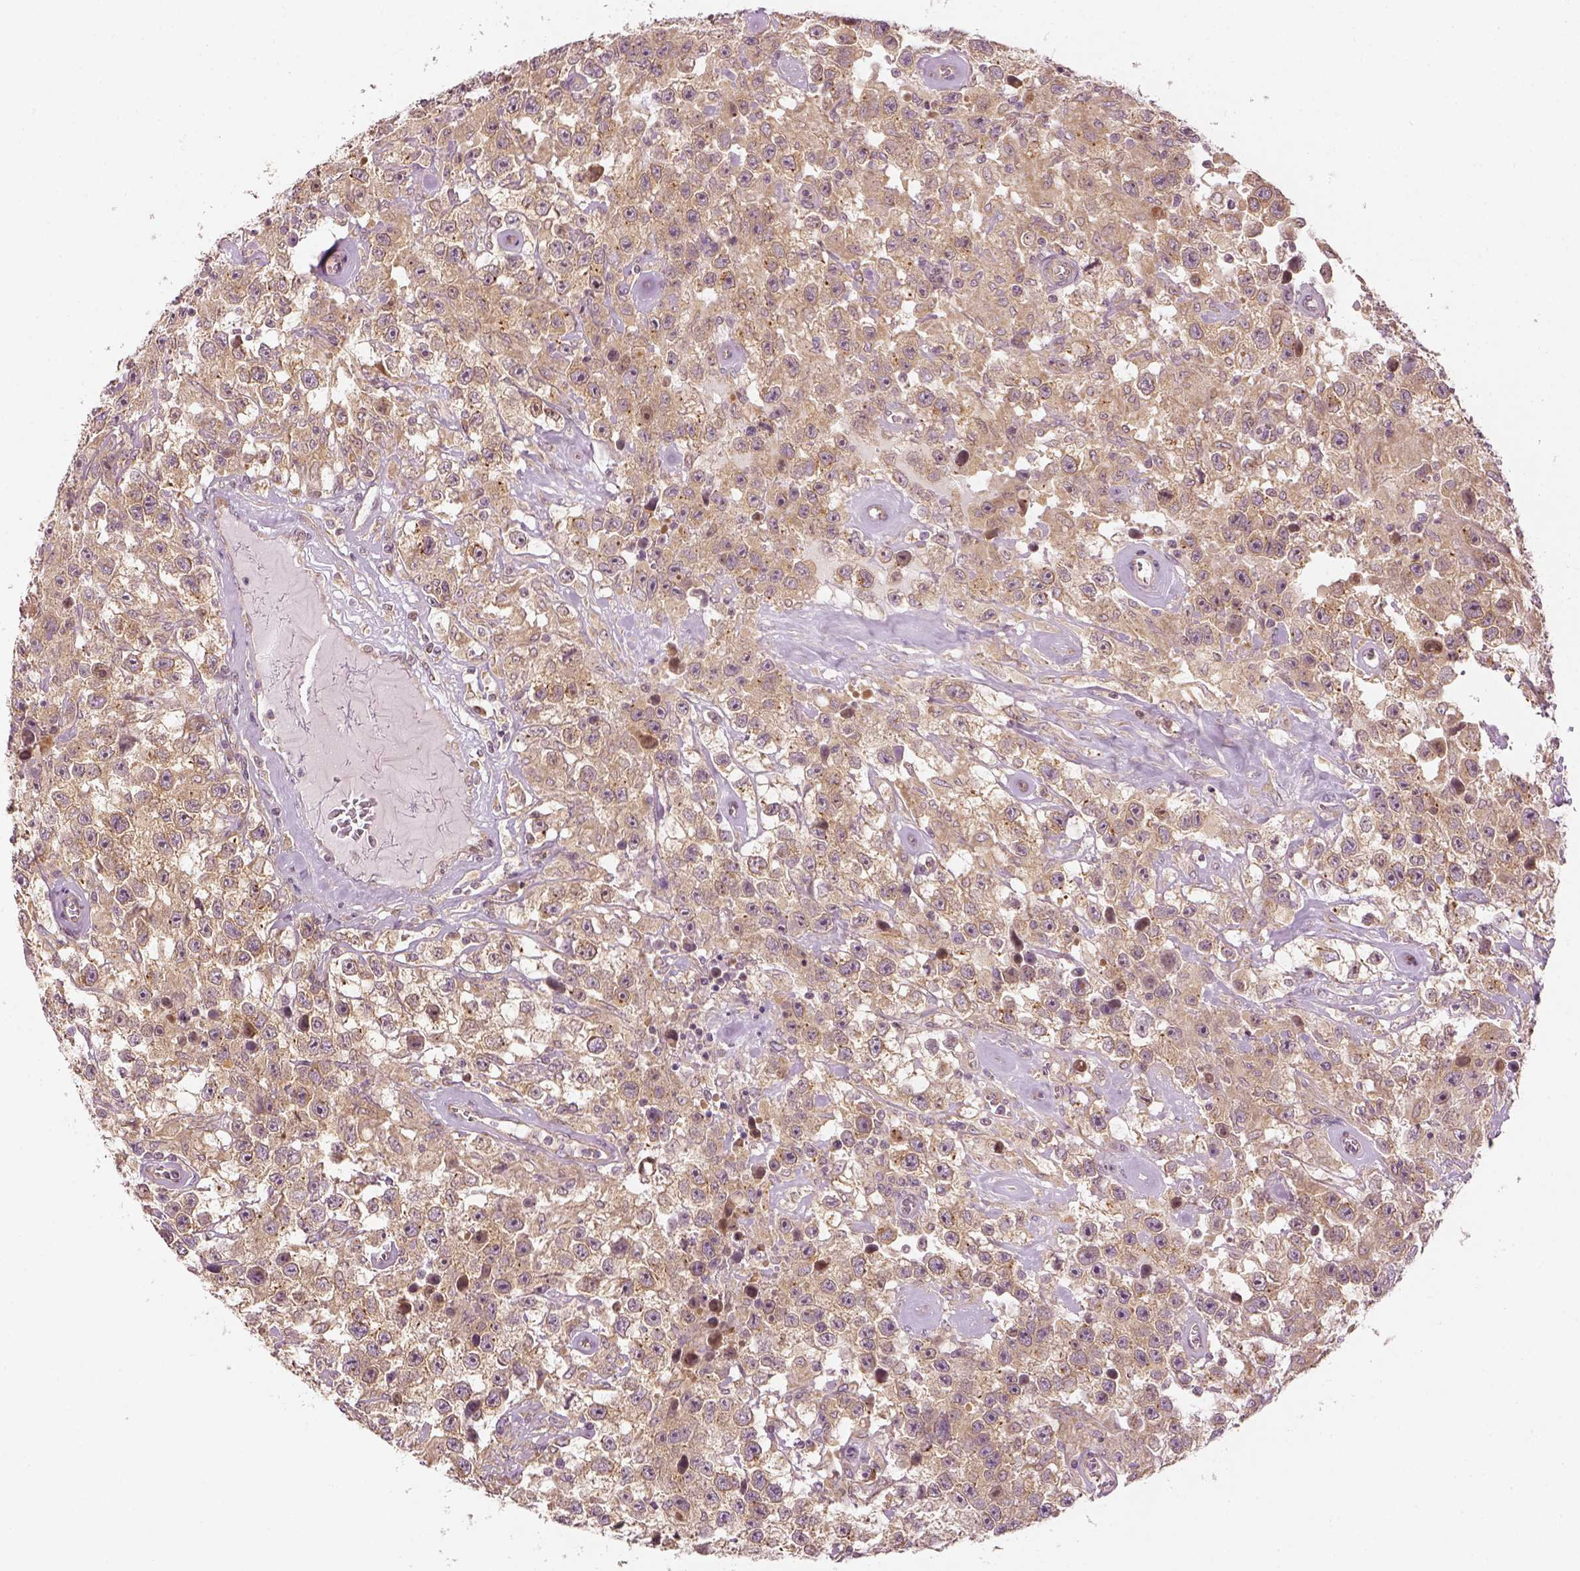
{"staining": {"intensity": "weak", "quantity": ">75%", "location": "cytoplasmic/membranous"}, "tissue": "testis cancer", "cell_type": "Tumor cells", "image_type": "cancer", "snomed": [{"axis": "morphology", "description": "Seminoma, NOS"}, {"axis": "topography", "description": "Testis"}], "caption": "Human testis seminoma stained with a protein marker displays weak staining in tumor cells.", "gene": "PAIP1", "patient": {"sex": "male", "age": 43}}